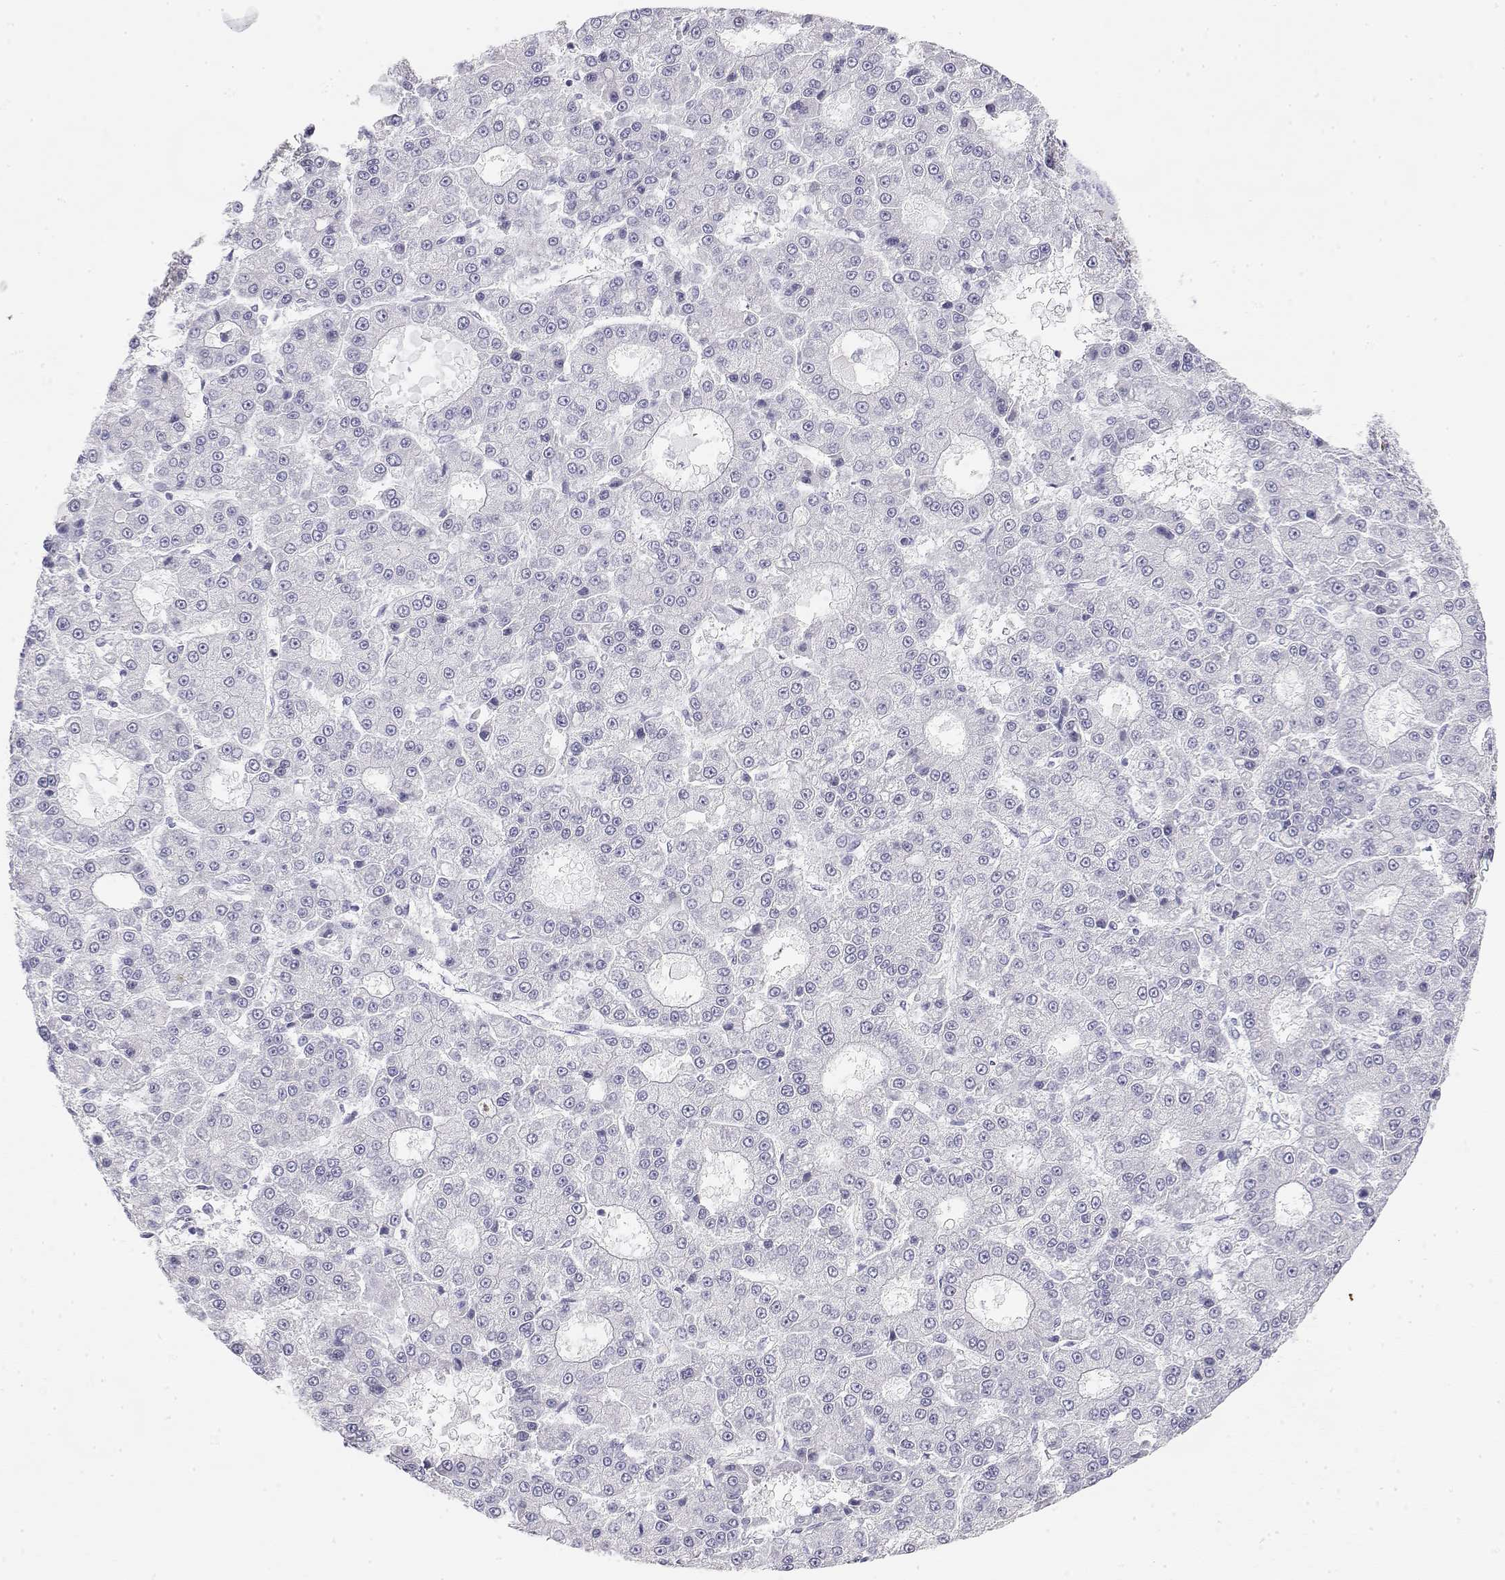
{"staining": {"intensity": "negative", "quantity": "none", "location": "none"}, "tissue": "liver cancer", "cell_type": "Tumor cells", "image_type": "cancer", "snomed": [{"axis": "morphology", "description": "Carcinoma, Hepatocellular, NOS"}, {"axis": "topography", "description": "Liver"}], "caption": "DAB immunohistochemical staining of human hepatocellular carcinoma (liver) shows no significant positivity in tumor cells.", "gene": "MISP", "patient": {"sex": "male", "age": 70}}